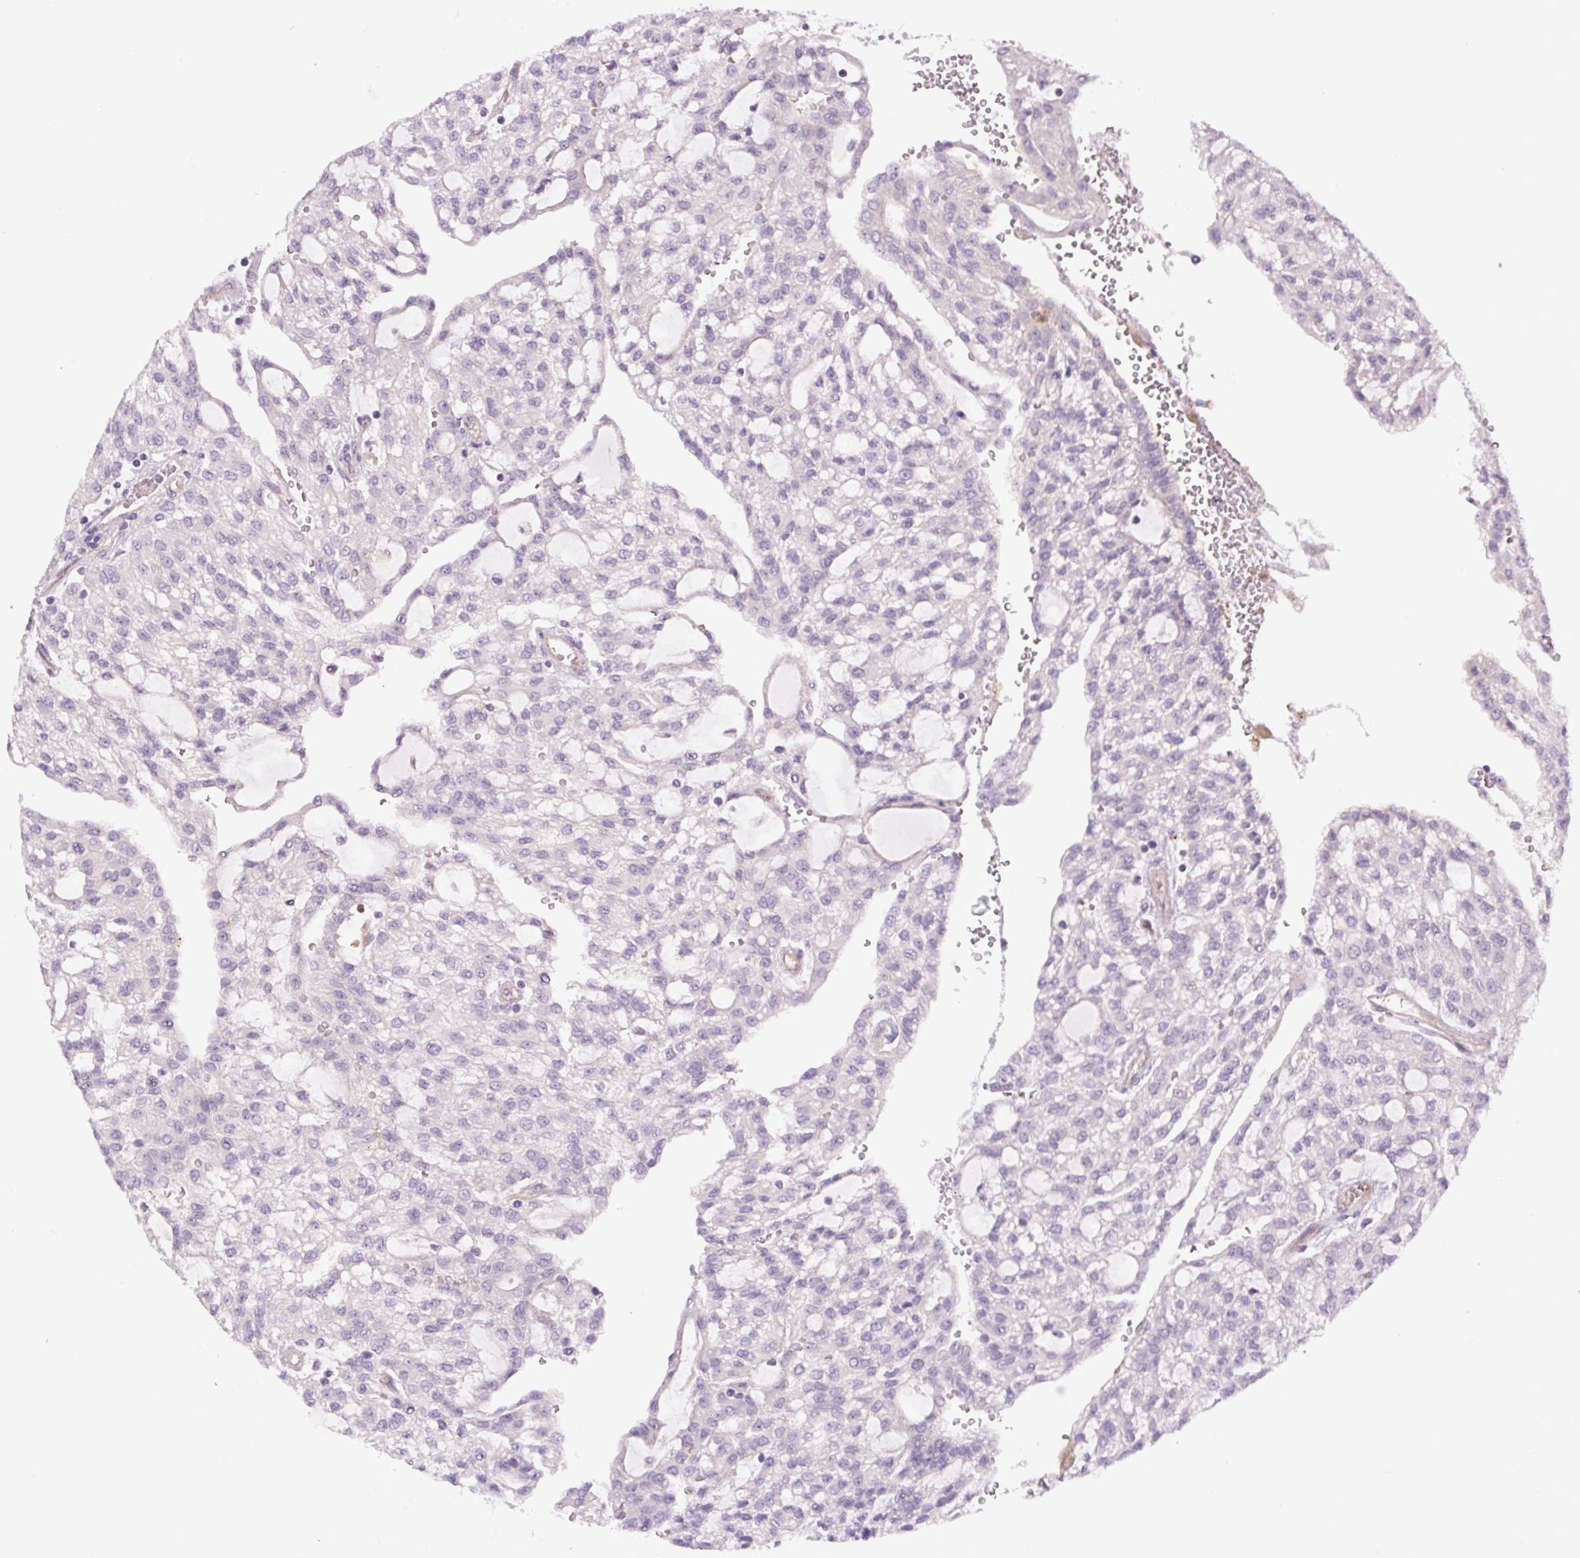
{"staining": {"intensity": "negative", "quantity": "none", "location": "none"}, "tissue": "renal cancer", "cell_type": "Tumor cells", "image_type": "cancer", "snomed": [{"axis": "morphology", "description": "Adenocarcinoma, NOS"}, {"axis": "topography", "description": "Kidney"}], "caption": "Immunohistochemical staining of human adenocarcinoma (renal) demonstrates no significant expression in tumor cells.", "gene": "KIFC1", "patient": {"sex": "male", "age": 63}}